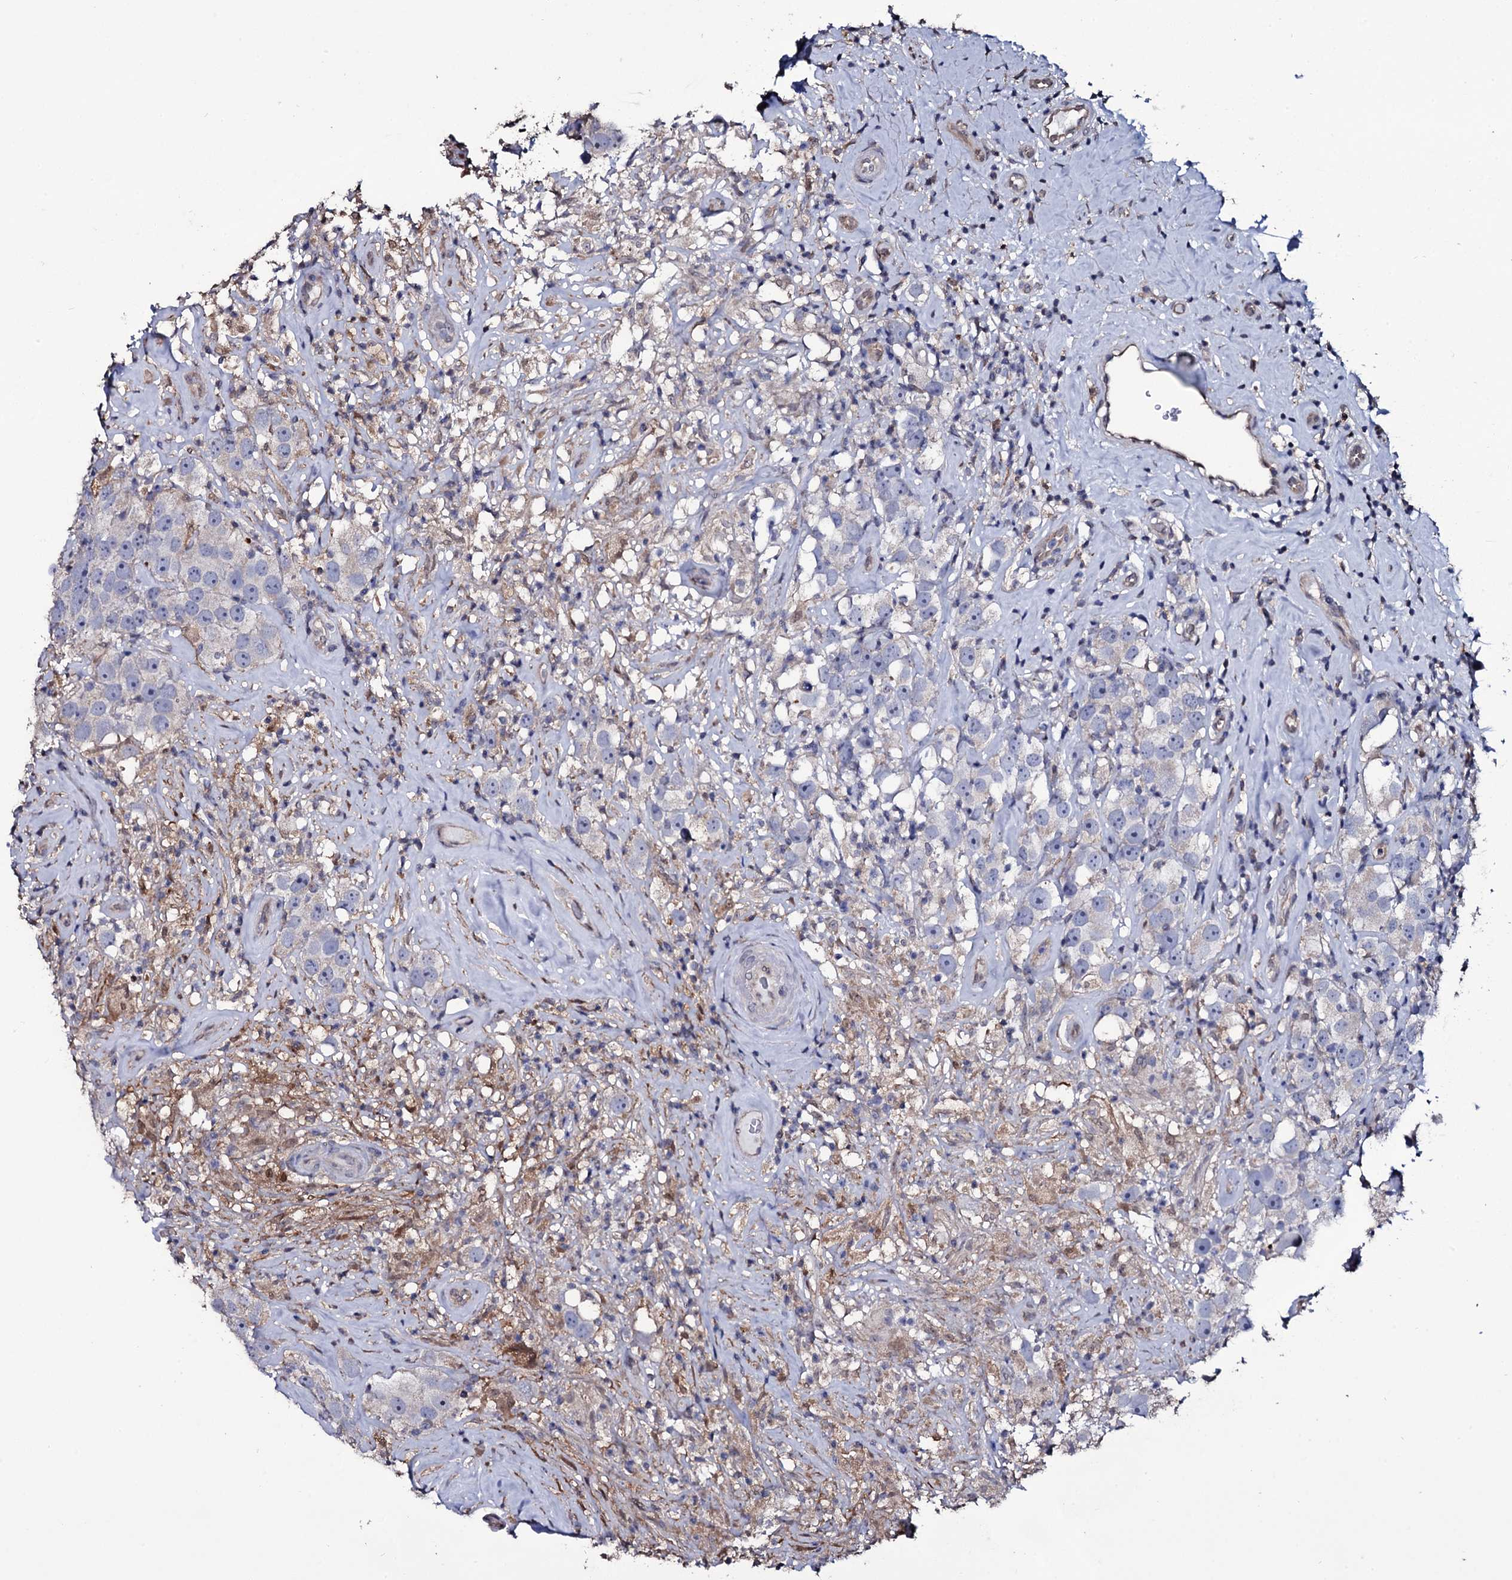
{"staining": {"intensity": "negative", "quantity": "none", "location": "none"}, "tissue": "testis cancer", "cell_type": "Tumor cells", "image_type": "cancer", "snomed": [{"axis": "morphology", "description": "Seminoma, NOS"}, {"axis": "topography", "description": "Testis"}], "caption": "Seminoma (testis) stained for a protein using immunohistochemistry exhibits no positivity tumor cells.", "gene": "CRYL1", "patient": {"sex": "male", "age": 49}}